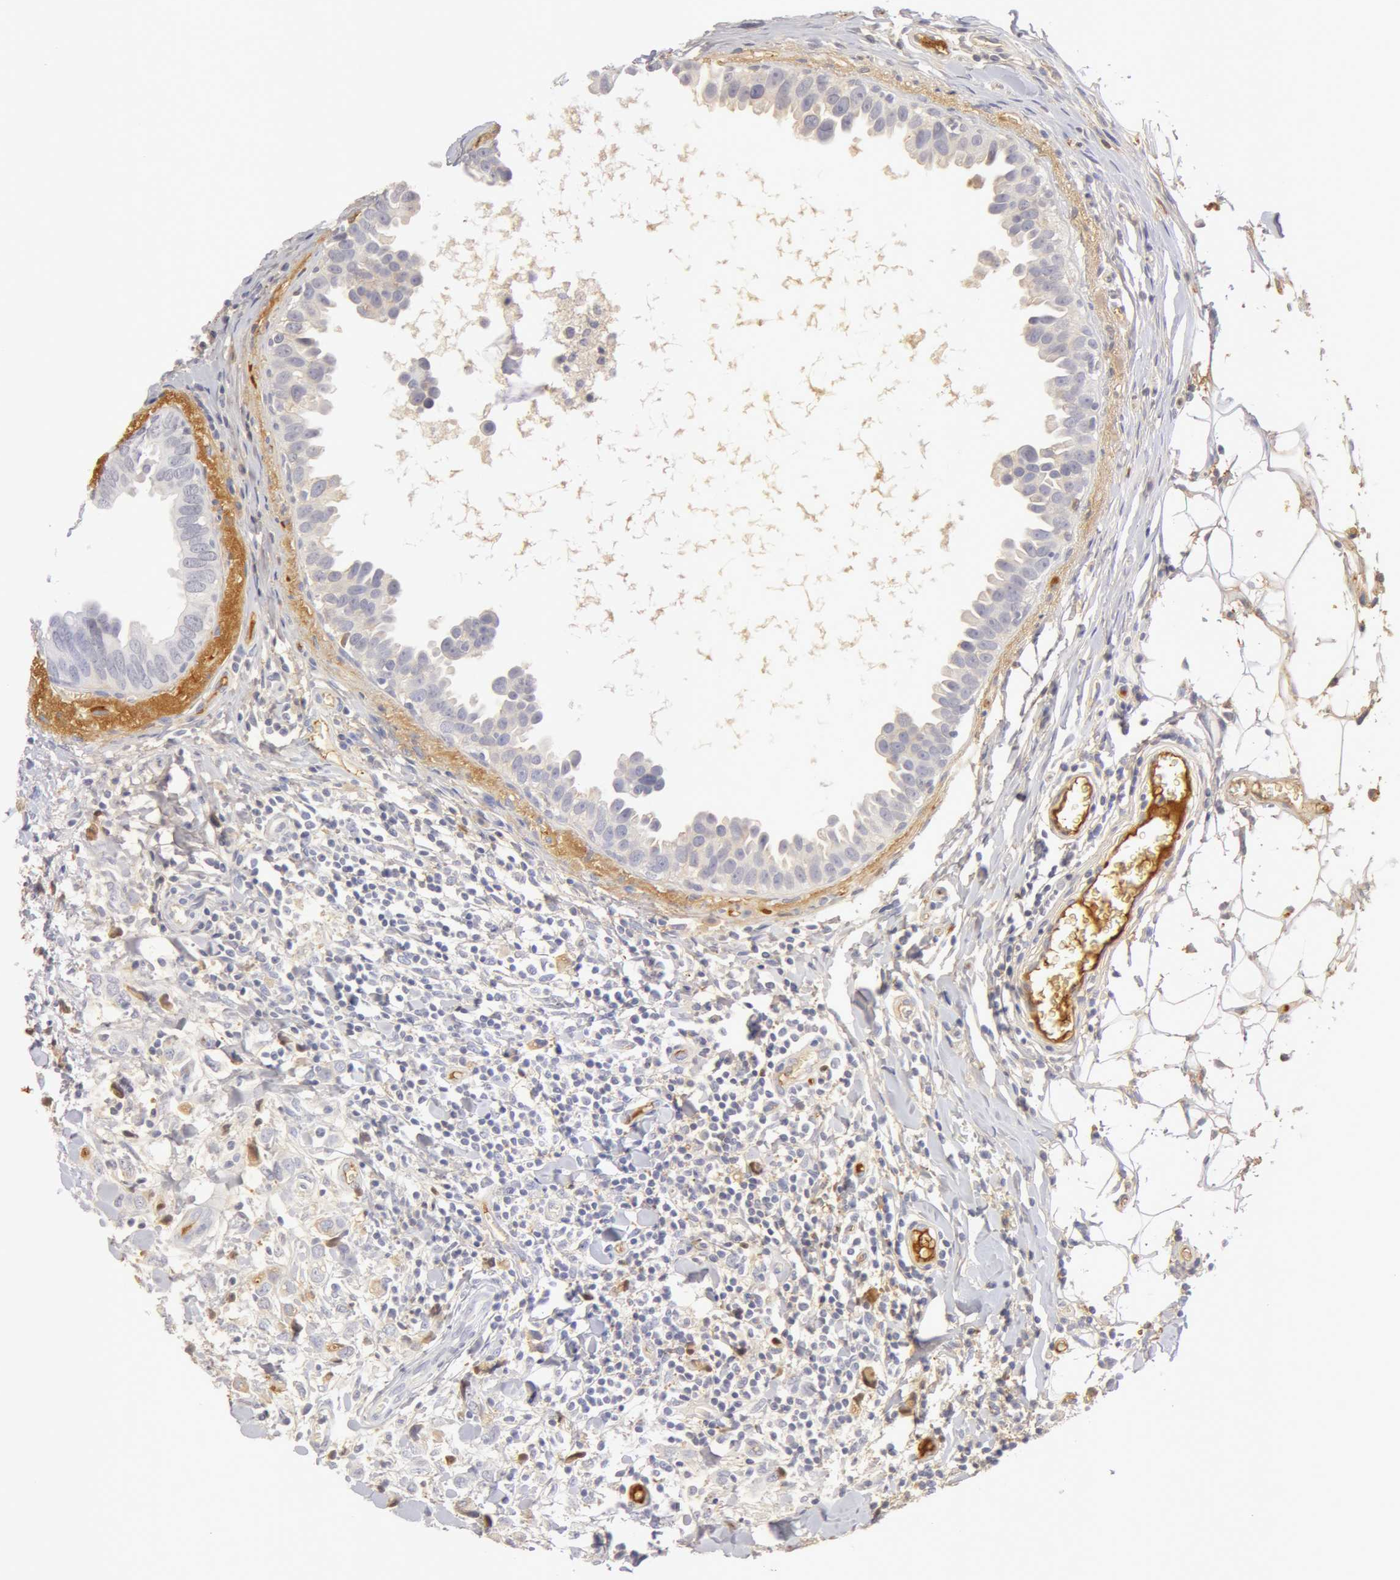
{"staining": {"intensity": "negative", "quantity": "none", "location": "none"}, "tissue": "breast cancer", "cell_type": "Tumor cells", "image_type": "cancer", "snomed": [{"axis": "morphology", "description": "Lobular carcinoma"}, {"axis": "topography", "description": "Breast"}], "caption": "Immunohistochemistry histopathology image of lobular carcinoma (breast) stained for a protein (brown), which exhibits no staining in tumor cells. (DAB (3,3'-diaminobenzidine) immunohistochemistry (IHC) with hematoxylin counter stain).", "gene": "GC", "patient": {"sex": "female", "age": 57}}